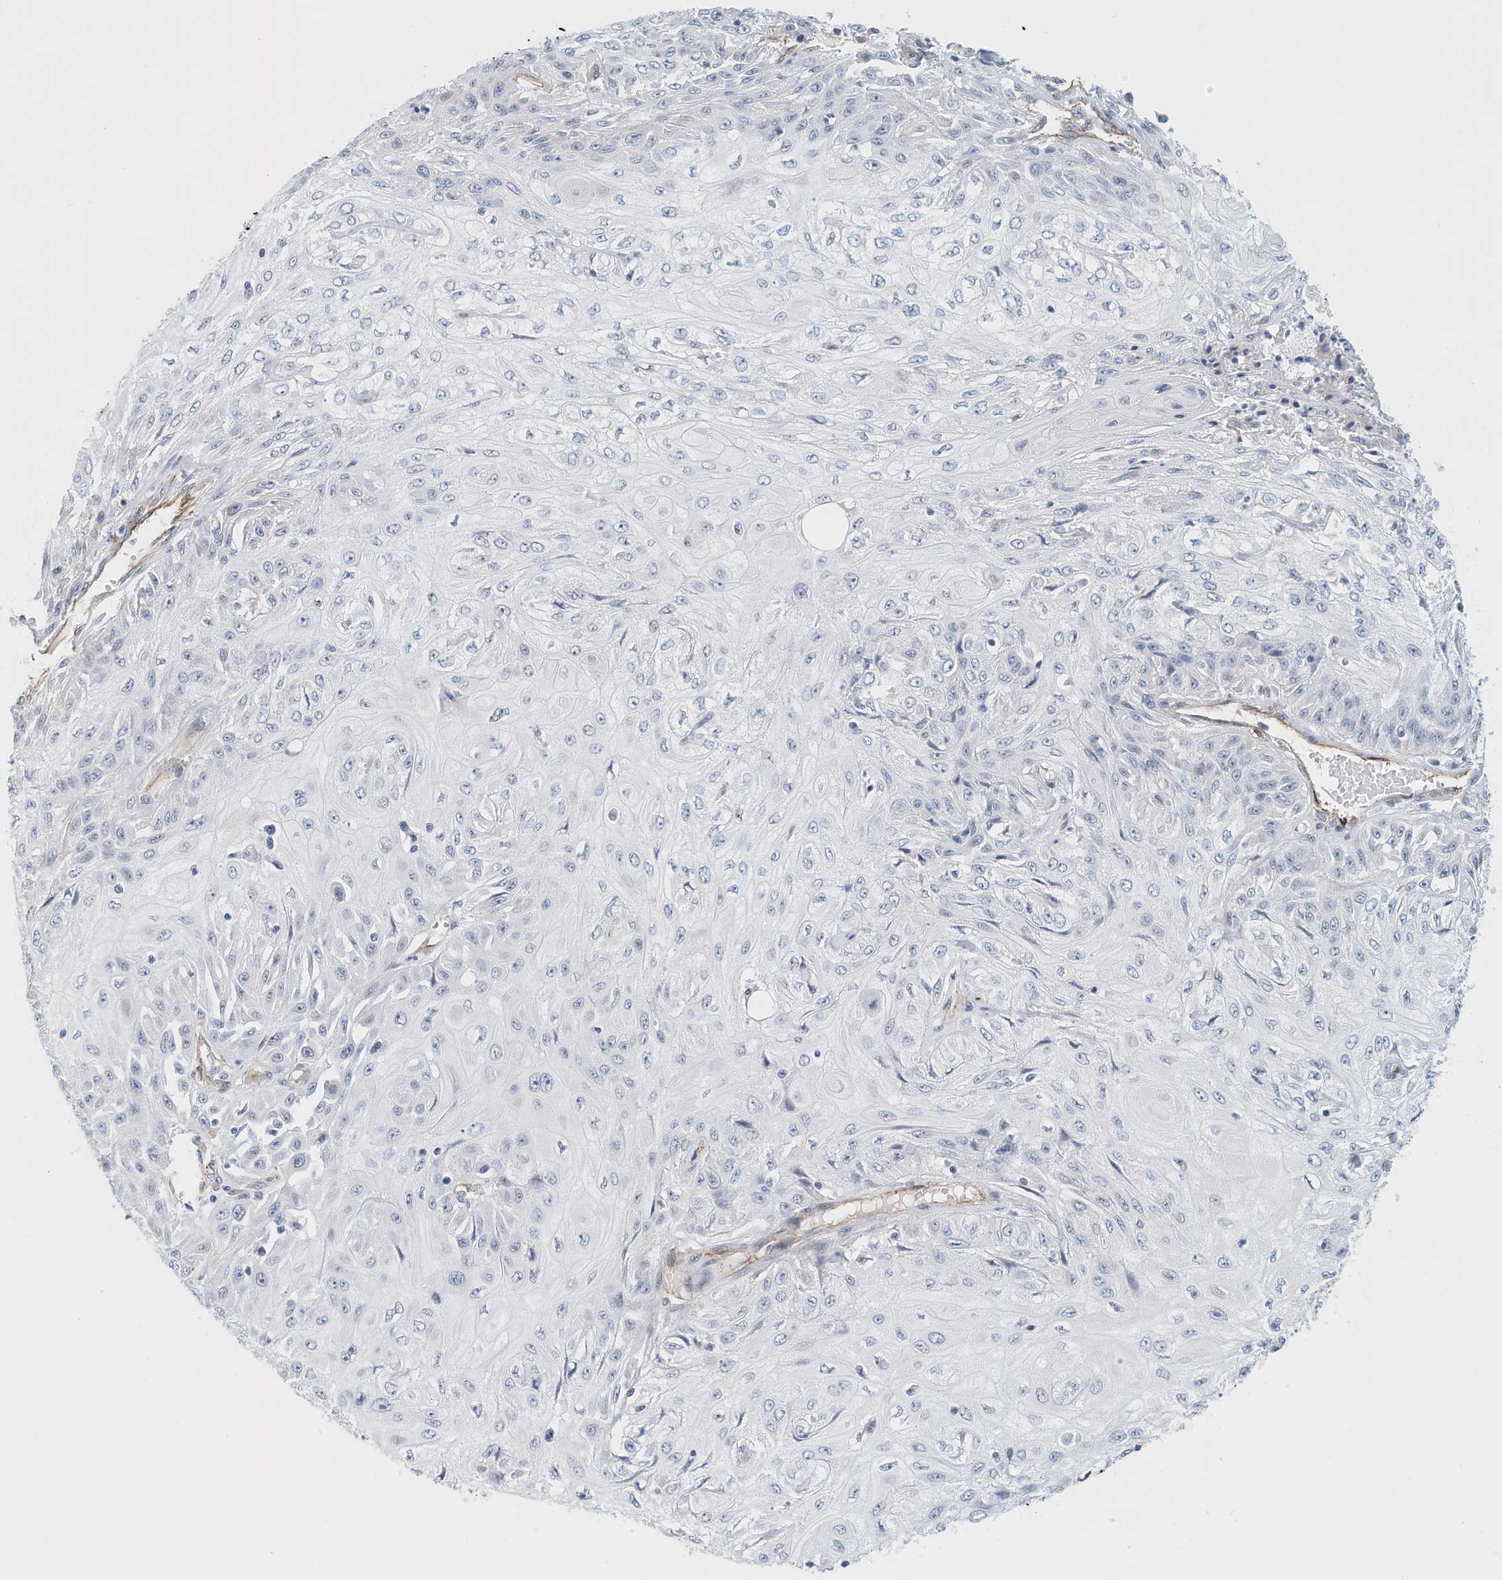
{"staining": {"intensity": "negative", "quantity": "none", "location": "none"}, "tissue": "skin cancer", "cell_type": "Tumor cells", "image_type": "cancer", "snomed": [{"axis": "morphology", "description": "Squamous cell carcinoma, NOS"}, {"axis": "morphology", "description": "Squamous cell carcinoma, metastatic, NOS"}, {"axis": "topography", "description": "Skin"}, {"axis": "topography", "description": "Lymph node"}], "caption": "Skin squamous cell carcinoma was stained to show a protein in brown. There is no significant expression in tumor cells.", "gene": "ARHGAP28", "patient": {"sex": "male", "age": 75}}